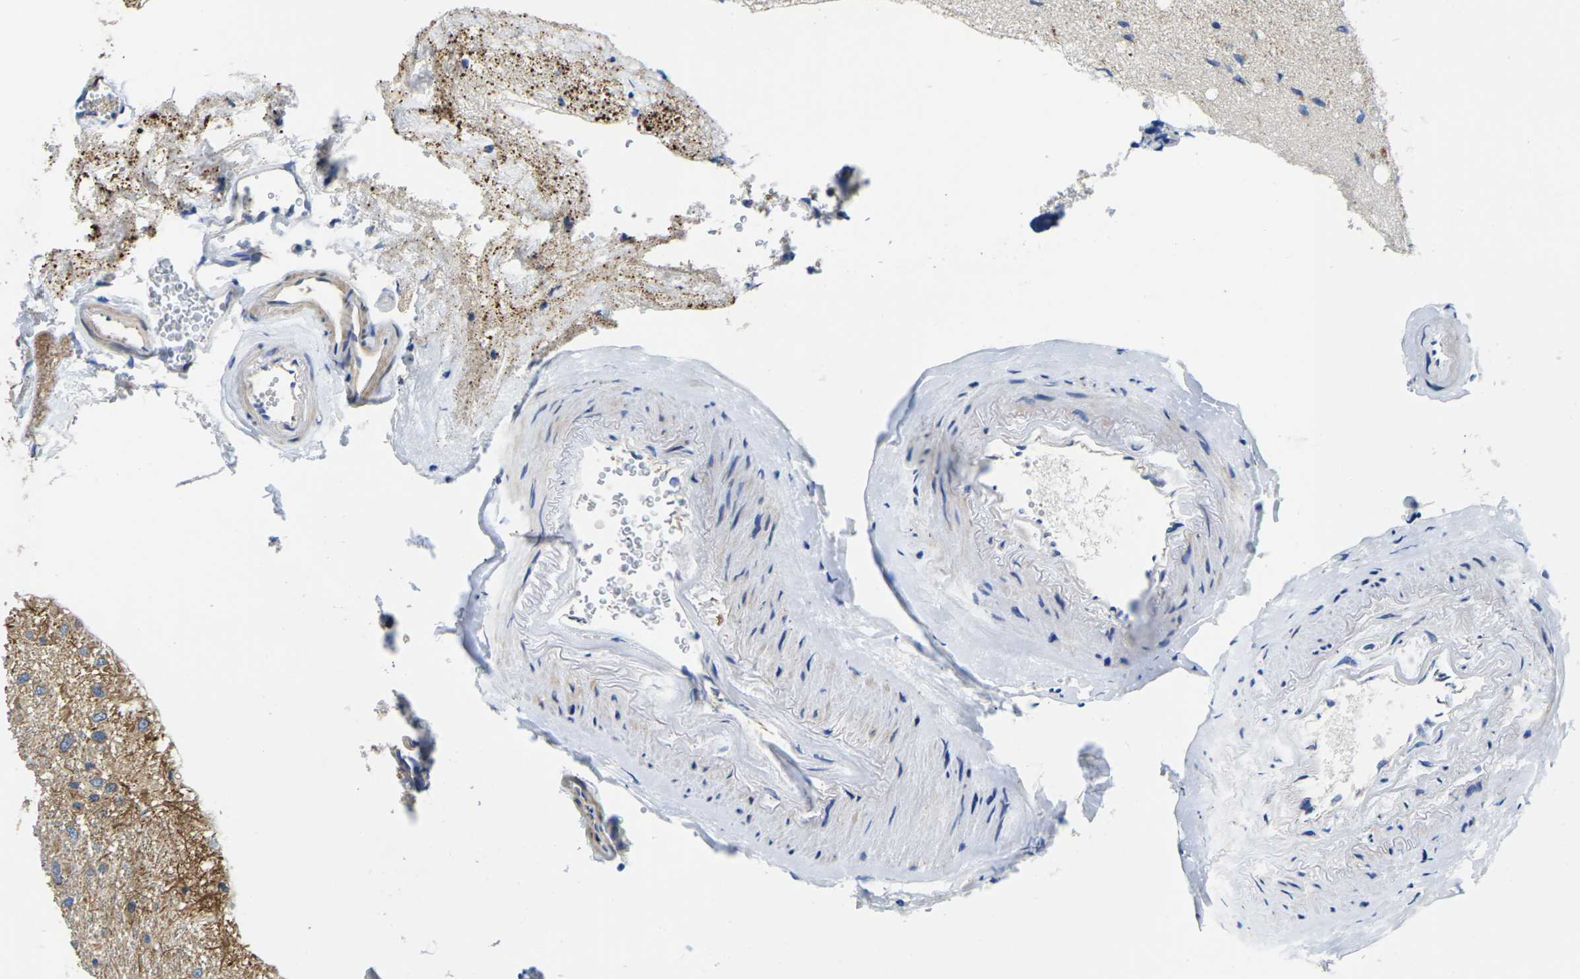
{"staining": {"intensity": "moderate", "quantity": "25%-75%", "location": "cytoplasmic/membranous"}, "tissue": "glioma", "cell_type": "Tumor cells", "image_type": "cancer", "snomed": [{"axis": "morphology", "description": "Glioma, malignant, Low grade"}, {"axis": "topography", "description": "Brain"}], "caption": "Immunohistochemistry of human malignant glioma (low-grade) demonstrates medium levels of moderate cytoplasmic/membranous staining in about 25%-75% of tumor cells.", "gene": "TMCC2", "patient": {"sex": "male", "age": 77}}